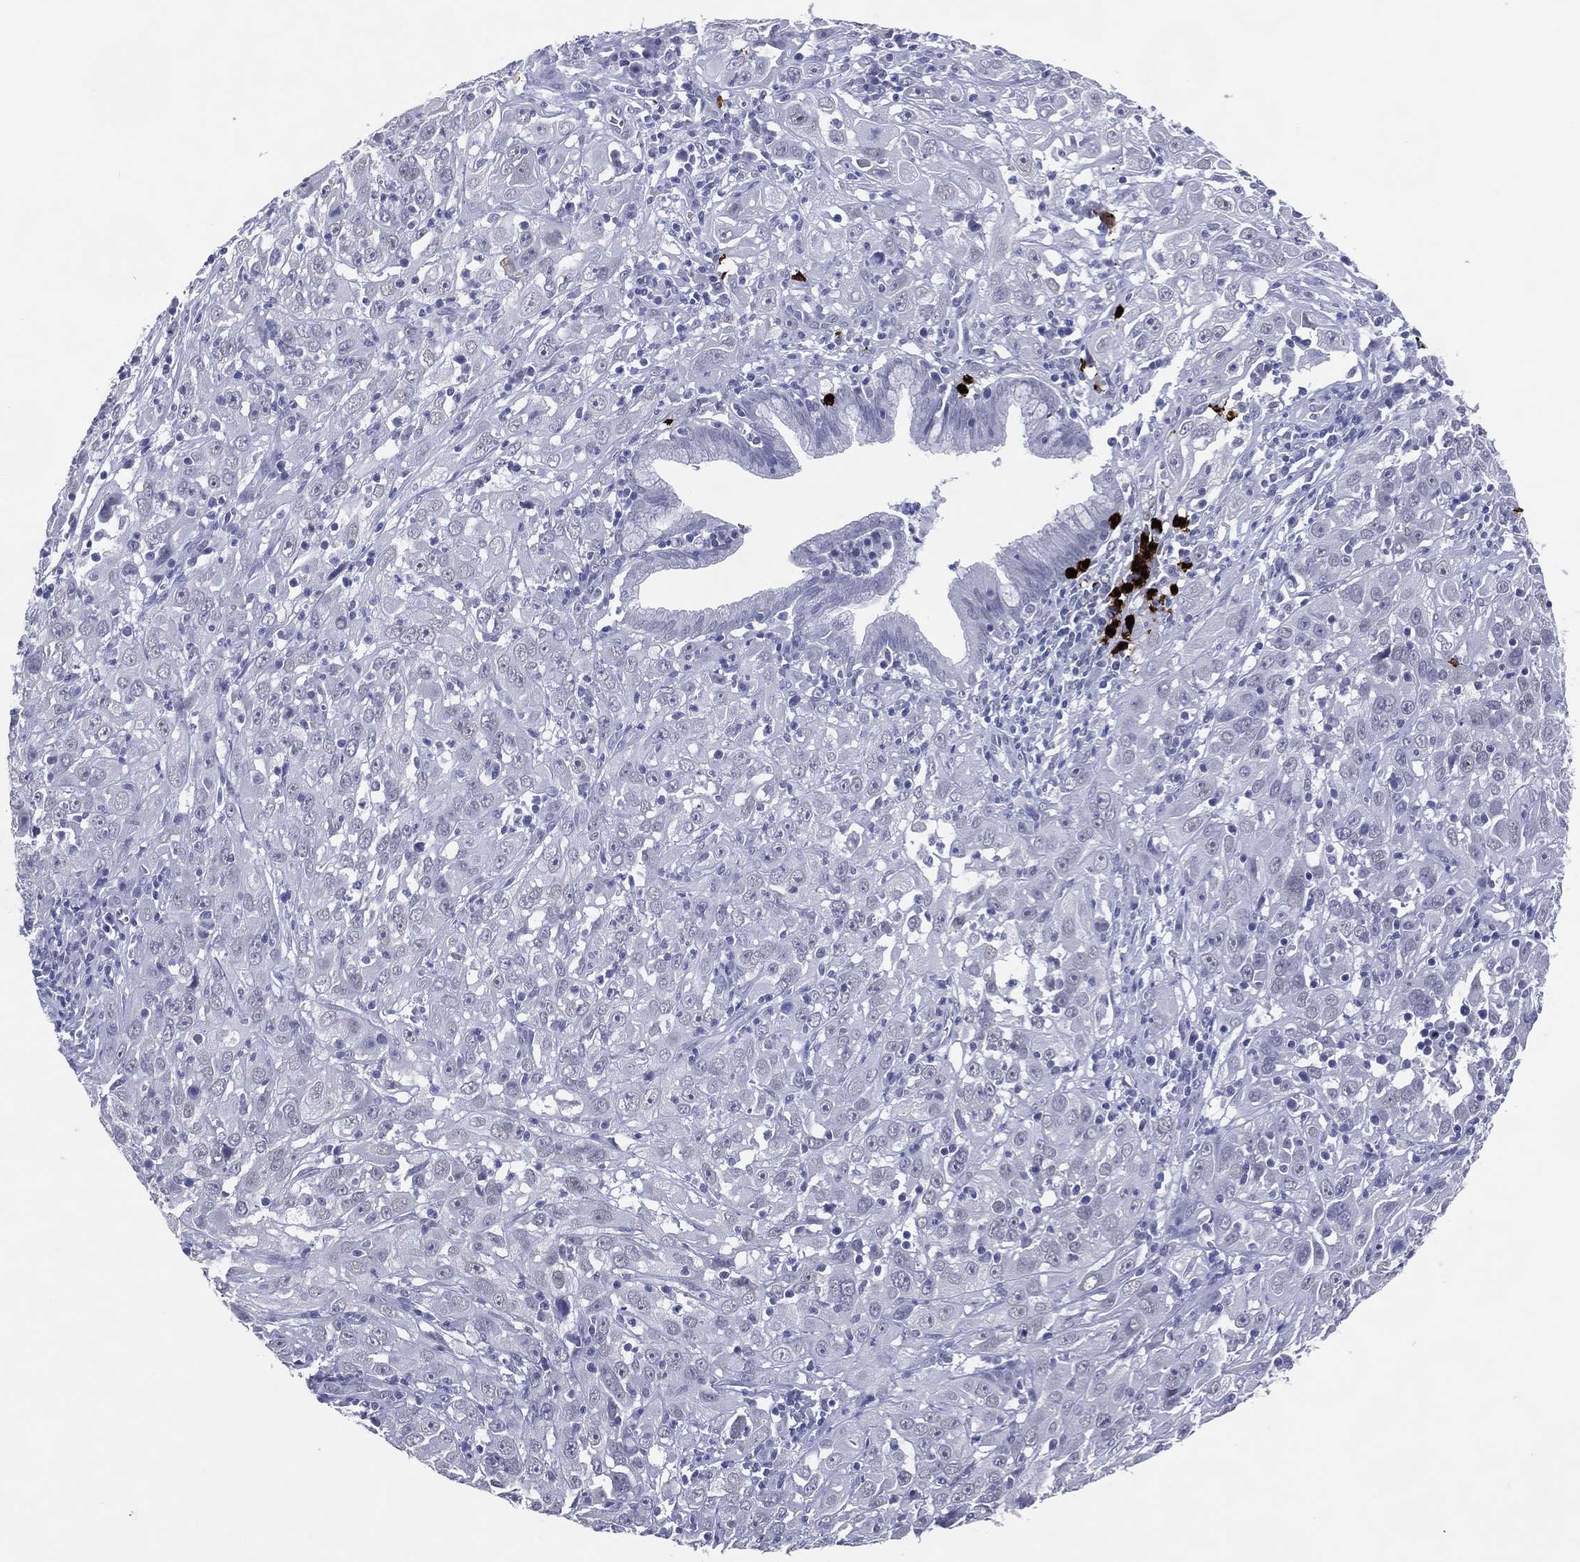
{"staining": {"intensity": "negative", "quantity": "none", "location": "none"}, "tissue": "cervical cancer", "cell_type": "Tumor cells", "image_type": "cancer", "snomed": [{"axis": "morphology", "description": "Squamous cell carcinoma, NOS"}, {"axis": "topography", "description": "Cervix"}], "caption": "Protein analysis of cervical cancer (squamous cell carcinoma) shows no significant positivity in tumor cells.", "gene": "CFAP58", "patient": {"sex": "female", "age": 32}}